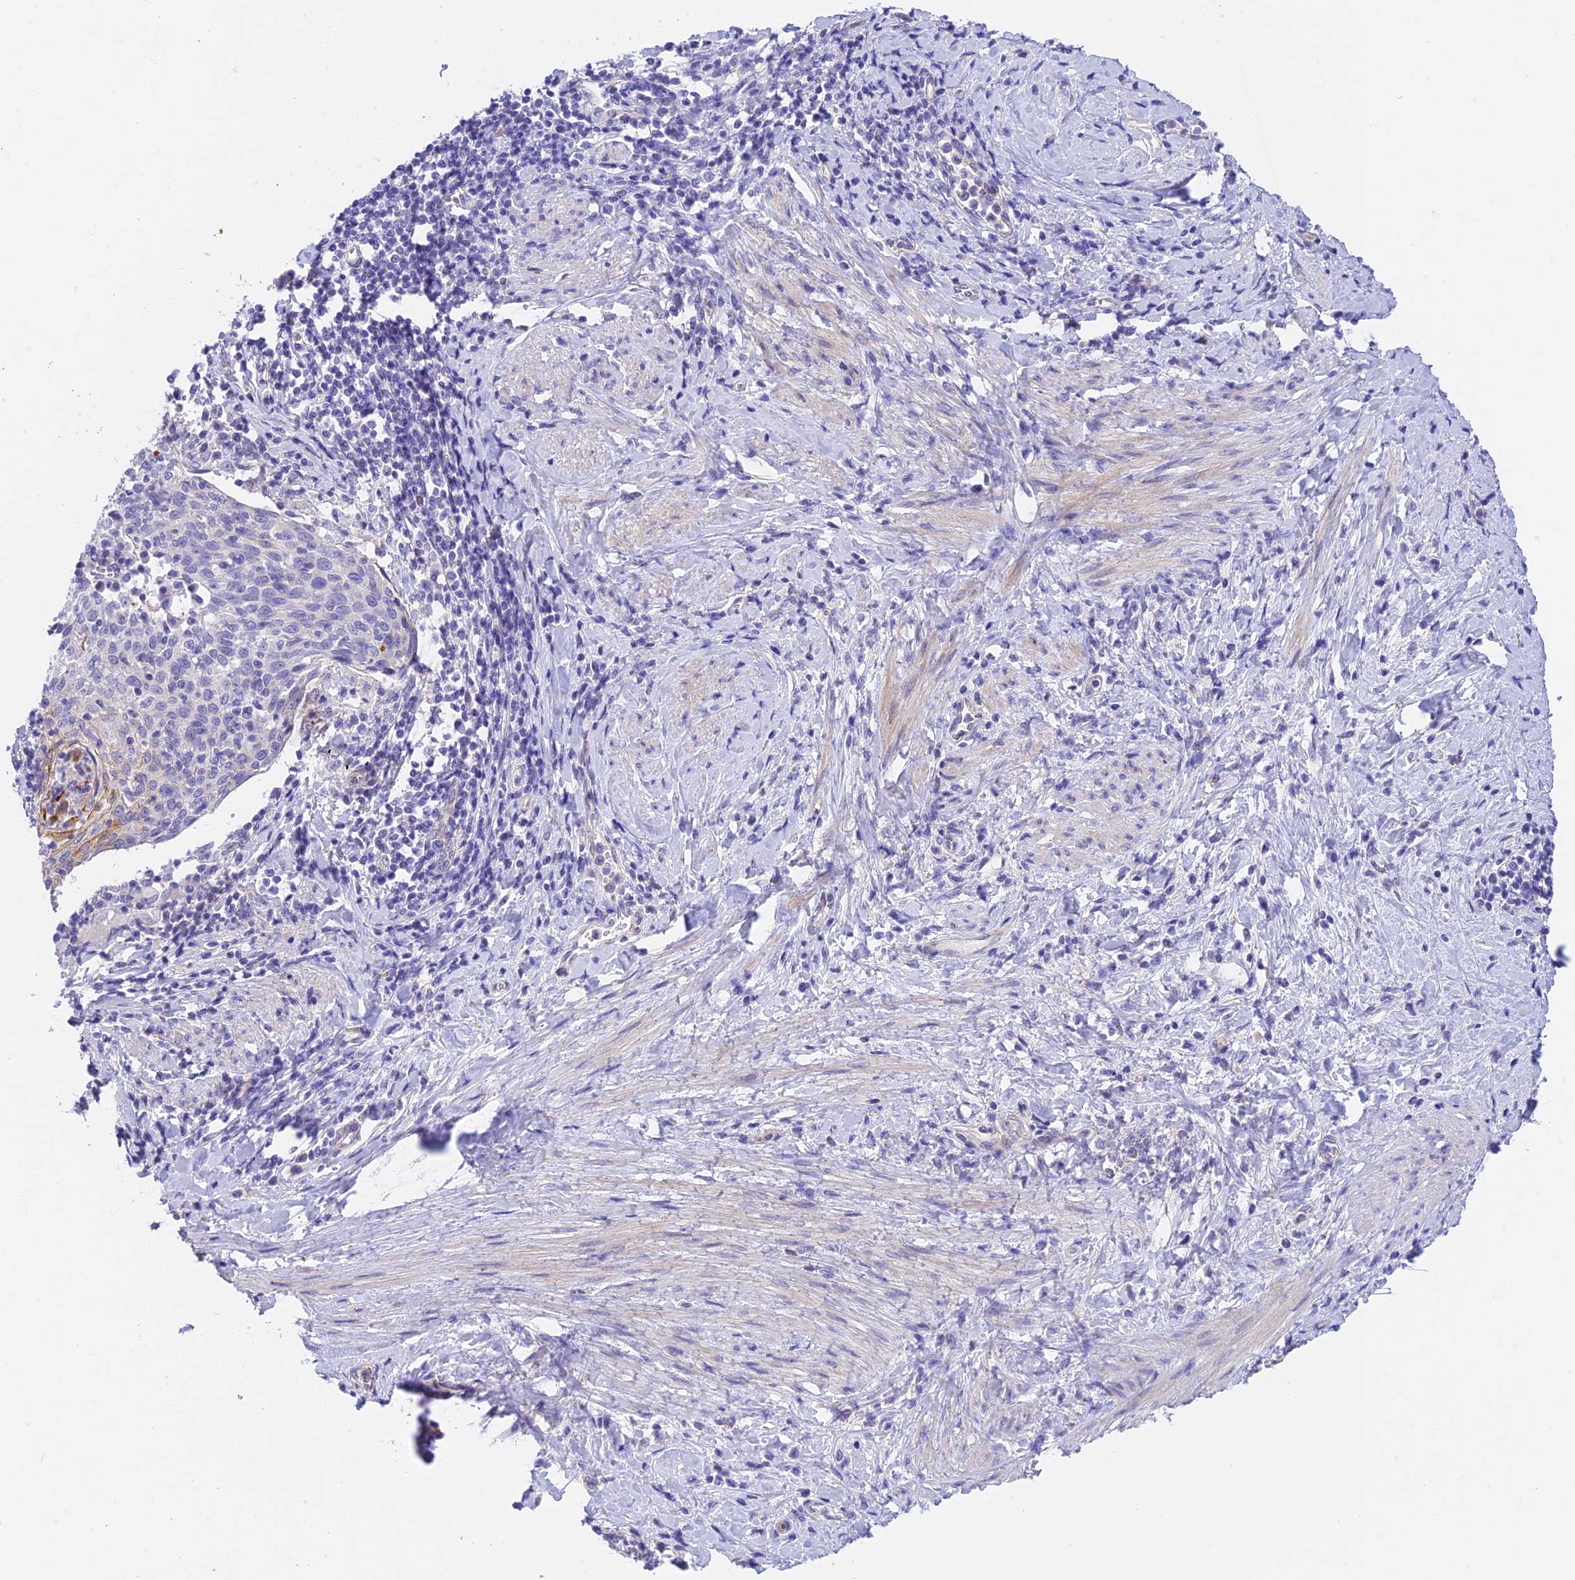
{"staining": {"intensity": "negative", "quantity": "none", "location": "none"}, "tissue": "cervical cancer", "cell_type": "Tumor cells", "image_type": "cancer", "snomed": [{"axis": "morphology", "description": "Squamous cell carcinoma, NOS"}, {"axis": "topography", "description": "Cervix"}], "caption": "Tumor cells show no significant protein staining in cervical cancer.", "gene": "C17orf67", "patient": {"sex": "female", "age": 52}}